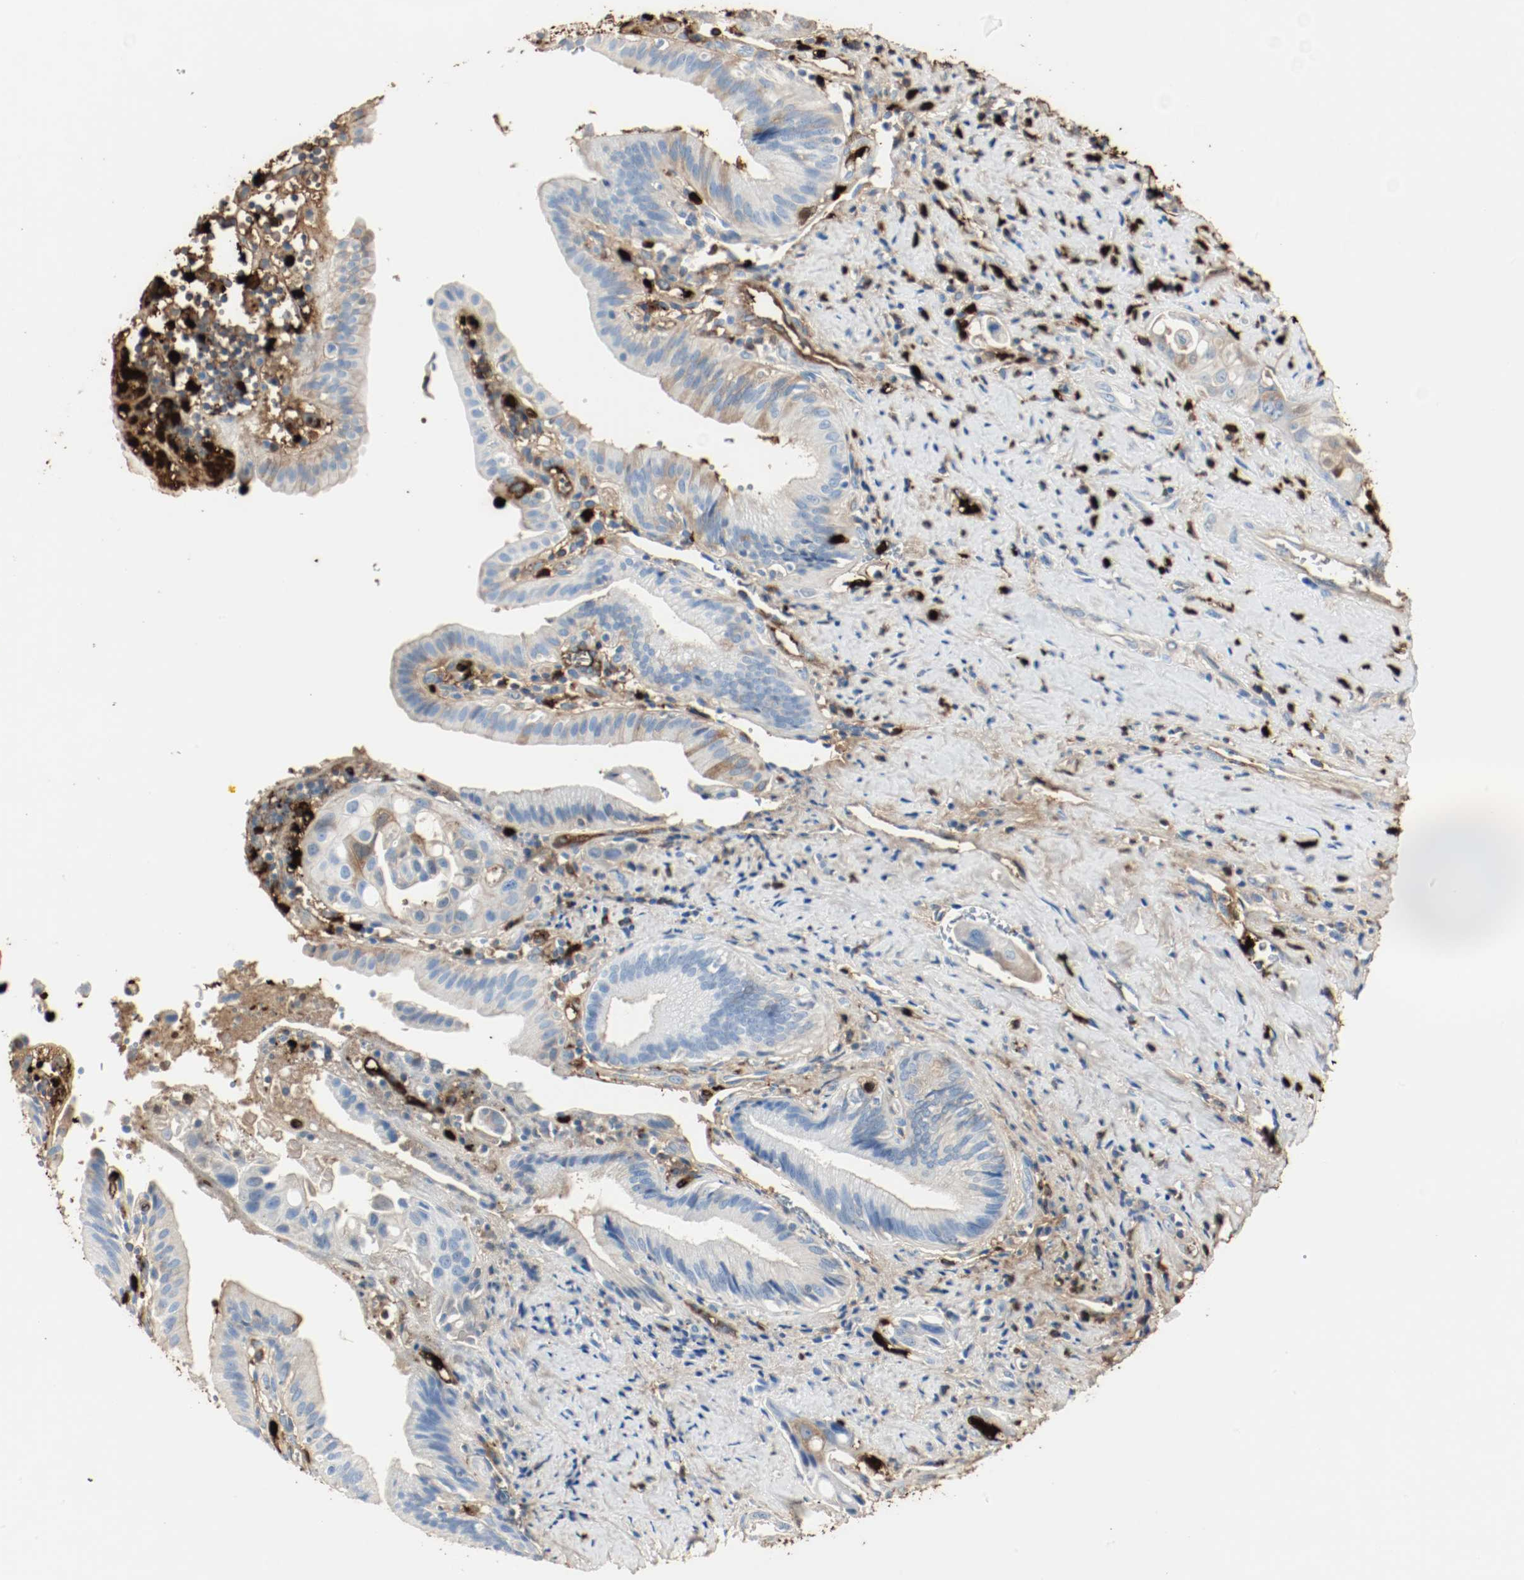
{"staining": {"intensity": "weak", "quantity": "<25%", "location": "cytoplasmic/membranous"}, "tissue": "pancreatic cancer", "cell_type": "Tumor cells", "image_type": "cancer", "snomed": [{"axis": "morphology", "description": "Adenocarcinoma, NOS"}, {"axis": "topography", "description": "Pancreas"}], "caption": "Tumor cells show no significant protein staining in pancreatic cancer.", "gene": "S100A9", "patient": {"sex": "female", "age": 60}}